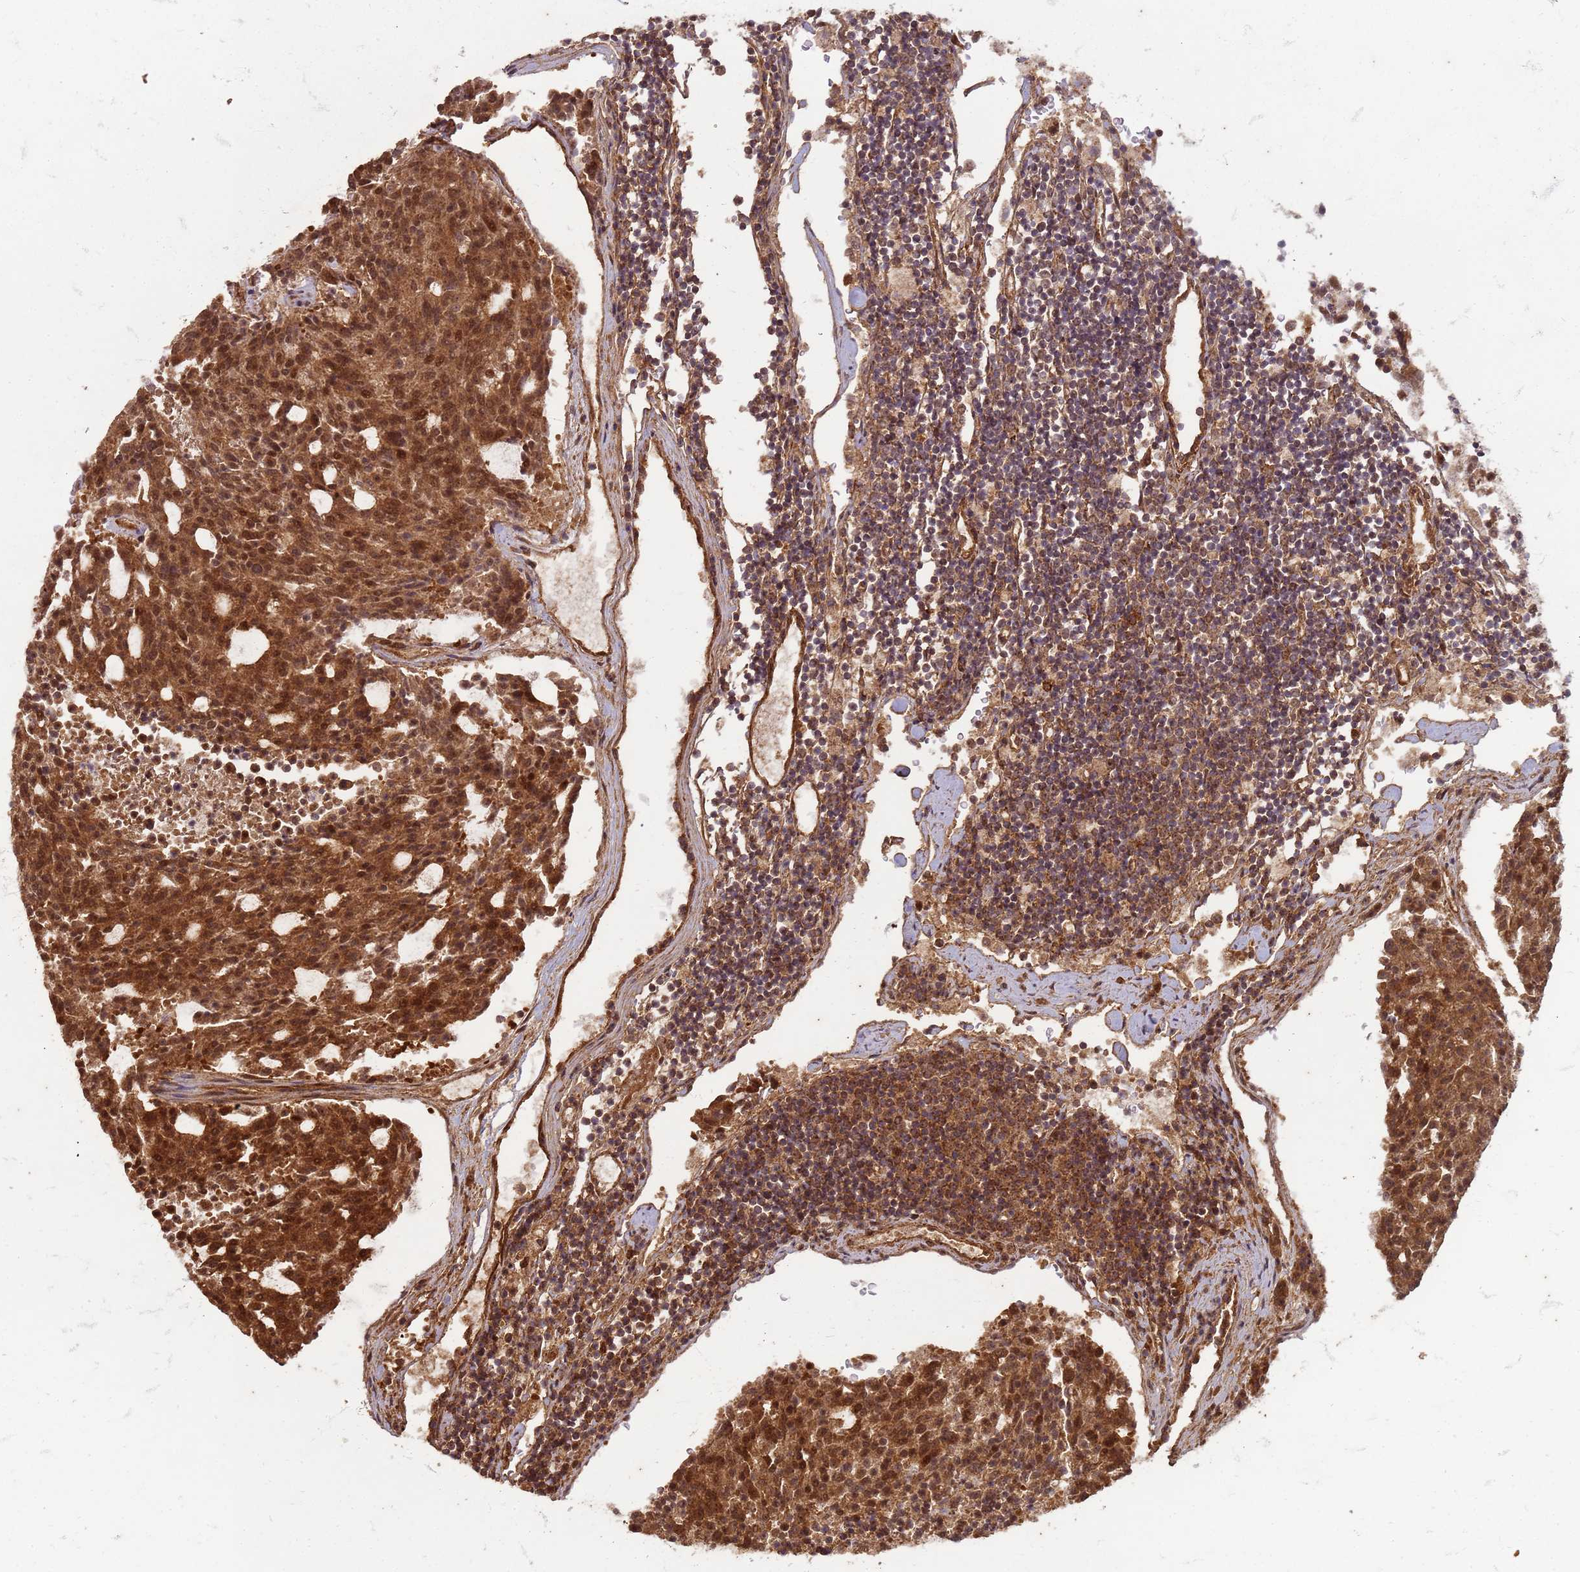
{"staining": {"intensity": "strong", "quantity": ">75%", "location": "cytoplasmic/membranous,nuclear"}, "tissue": "carcinoid", "cell_type": "Tumor cells", "image_type": "cancer", "snomed": [{"axis": "morphology", "description": "Carcinoid, malignant, NOS"}, {"axis": "topography", "description": "Pancreas"}], "caption": "Immunohistochemical staining of human malignant carcinoid exhibits high levels of strong cytoplasmic/membranous and nuclear protein staining in approximately >75% of tumor cells.", "gene": "KIF26A", "patient": {"sex": "female", "age": 54}}